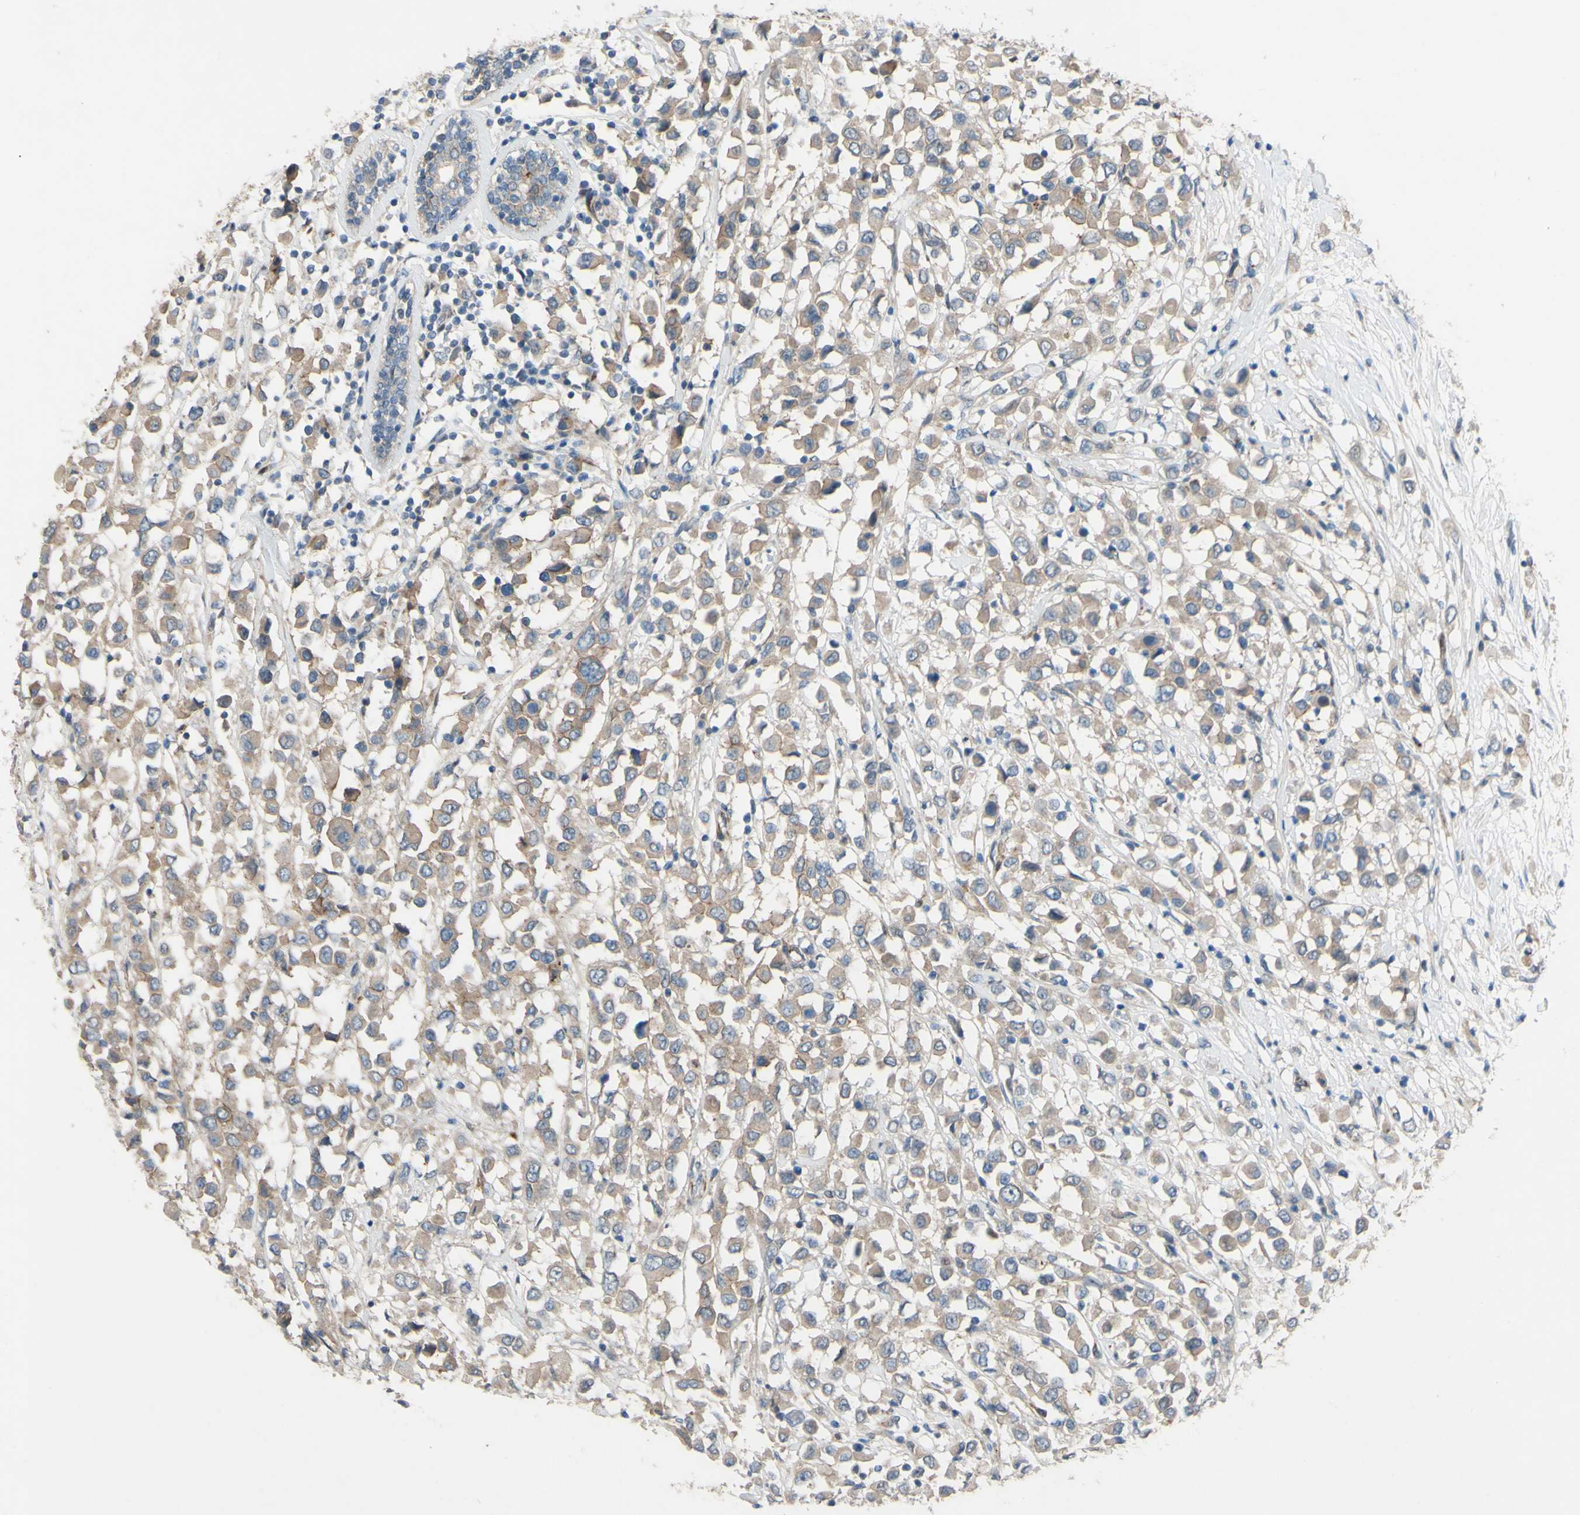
{"staining": {"intensity": "weak", "quantity": ">75%", "location": "cytoplasmic/membranous"}, "tissue": "breast cancer", "cell_type": "Tumor cells", "image_type": "cancer", "snomed": [{"axis": "morphology", "description": "Duct carcinoma"}, {"axis": "topography", "description": "Breast"}], "caption": "The micrograph exhibits immunohistochemical staining of intraductal carcinoma (breast). There is weak cytoplasmic/membranous positivity is appreciated in about >75% of tumor cells.", "gene": "CDCP1", "patient": {"sex": "female", "age": 61}}